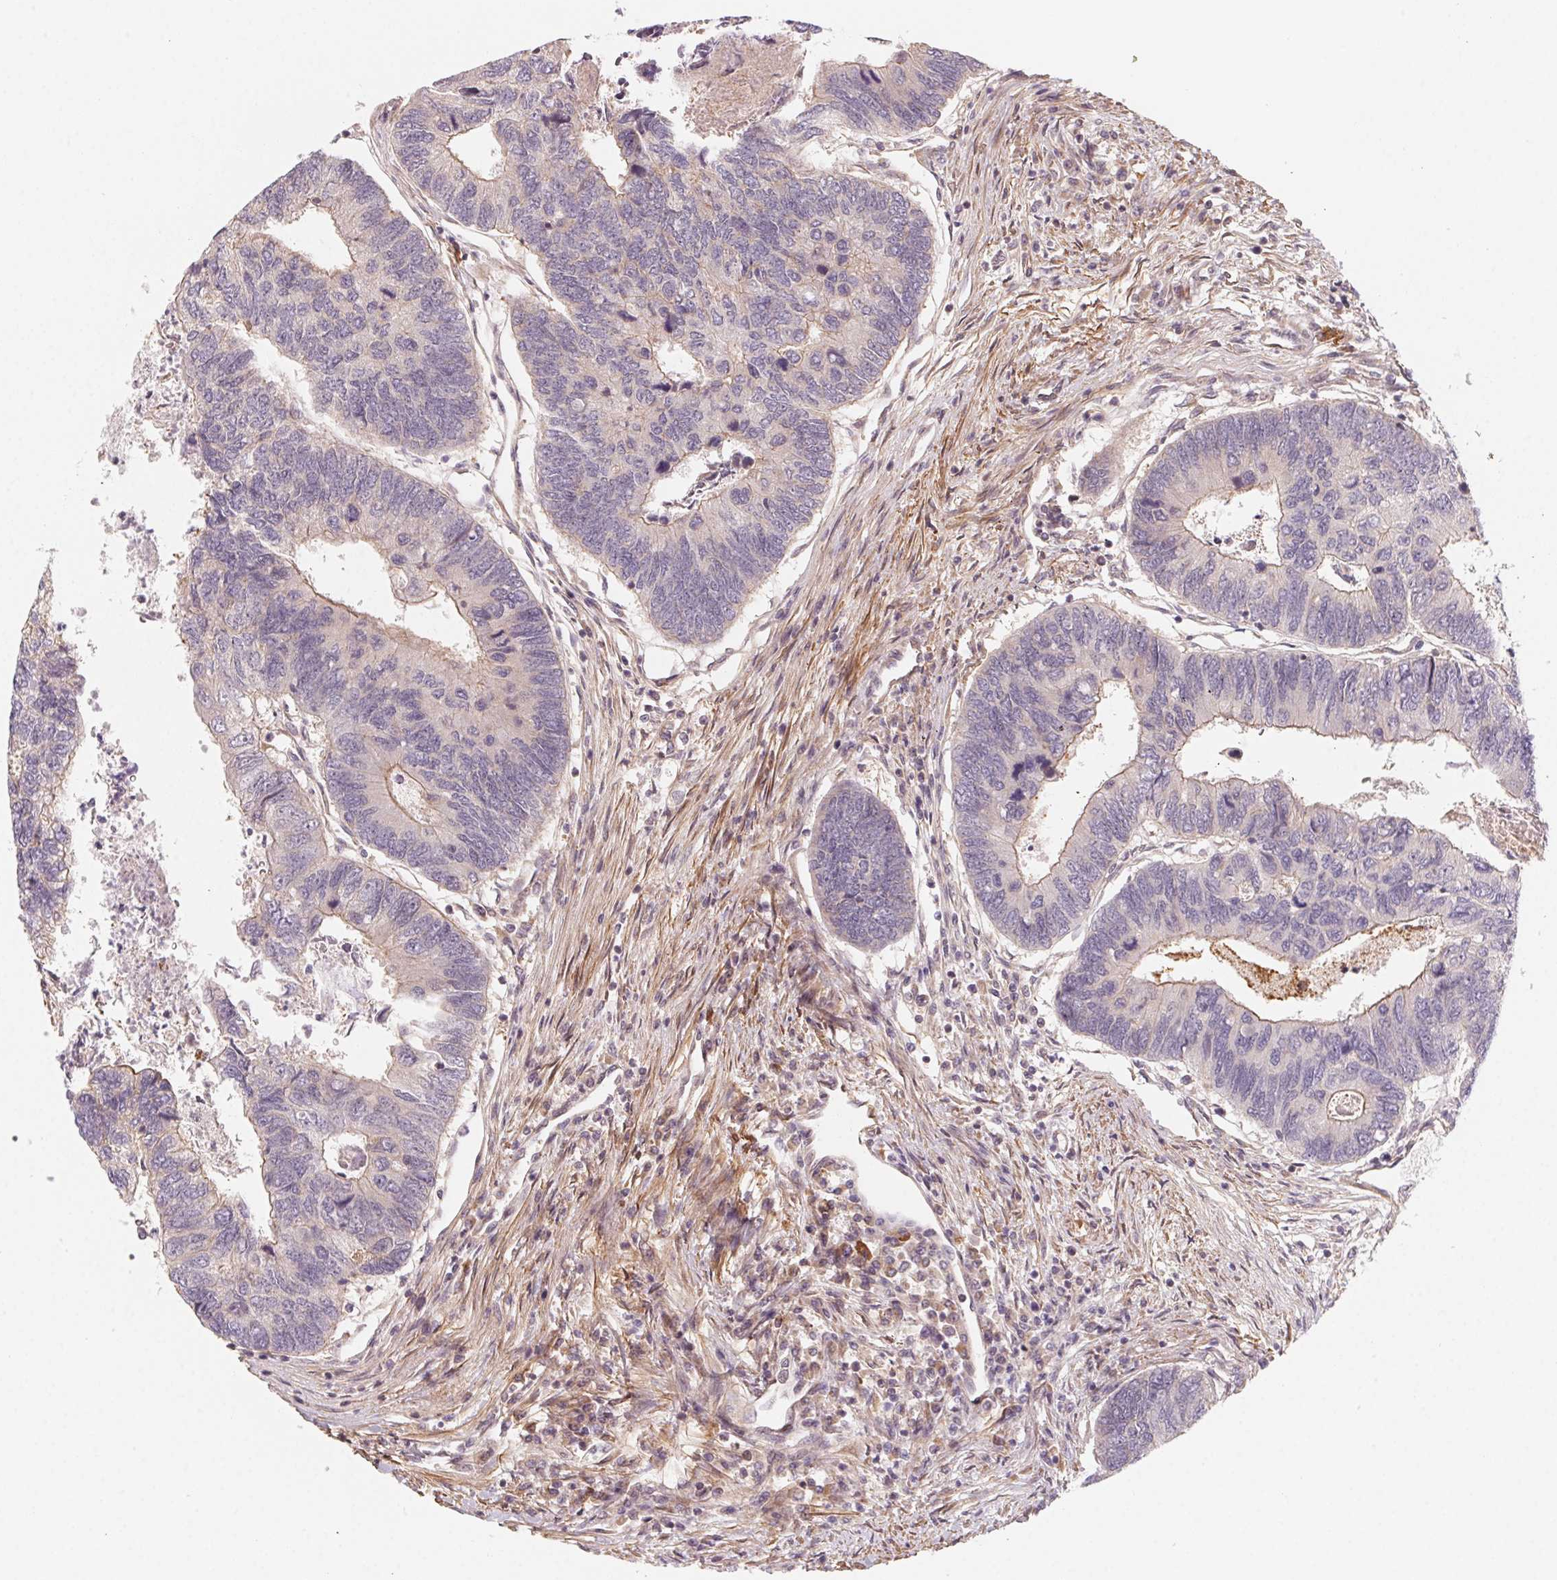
{"staining": {"intensity": "weak", "quantity": "25%-75%", "location": "cytoplasmic/membranous"}, "tissue": "colorectal cancer", "cell_type": "Tumor cells", "image_type": "cancer", "snomed": [{"axis": "morphology", "description": "Adenocarcinoma, NOS"}, {"axis": "topography", "description": "Colon"}], "caption": "This micrograph exhibits immunohistochemistry (IHC) staining of human colorectal cancer (adenocarcinoma), with low weak cytoplasmic/membranous staining in approximately 25%-75% of tumor cells.", "gene": "CCDC112", "patient": {"sex": "female", "age": 67}}